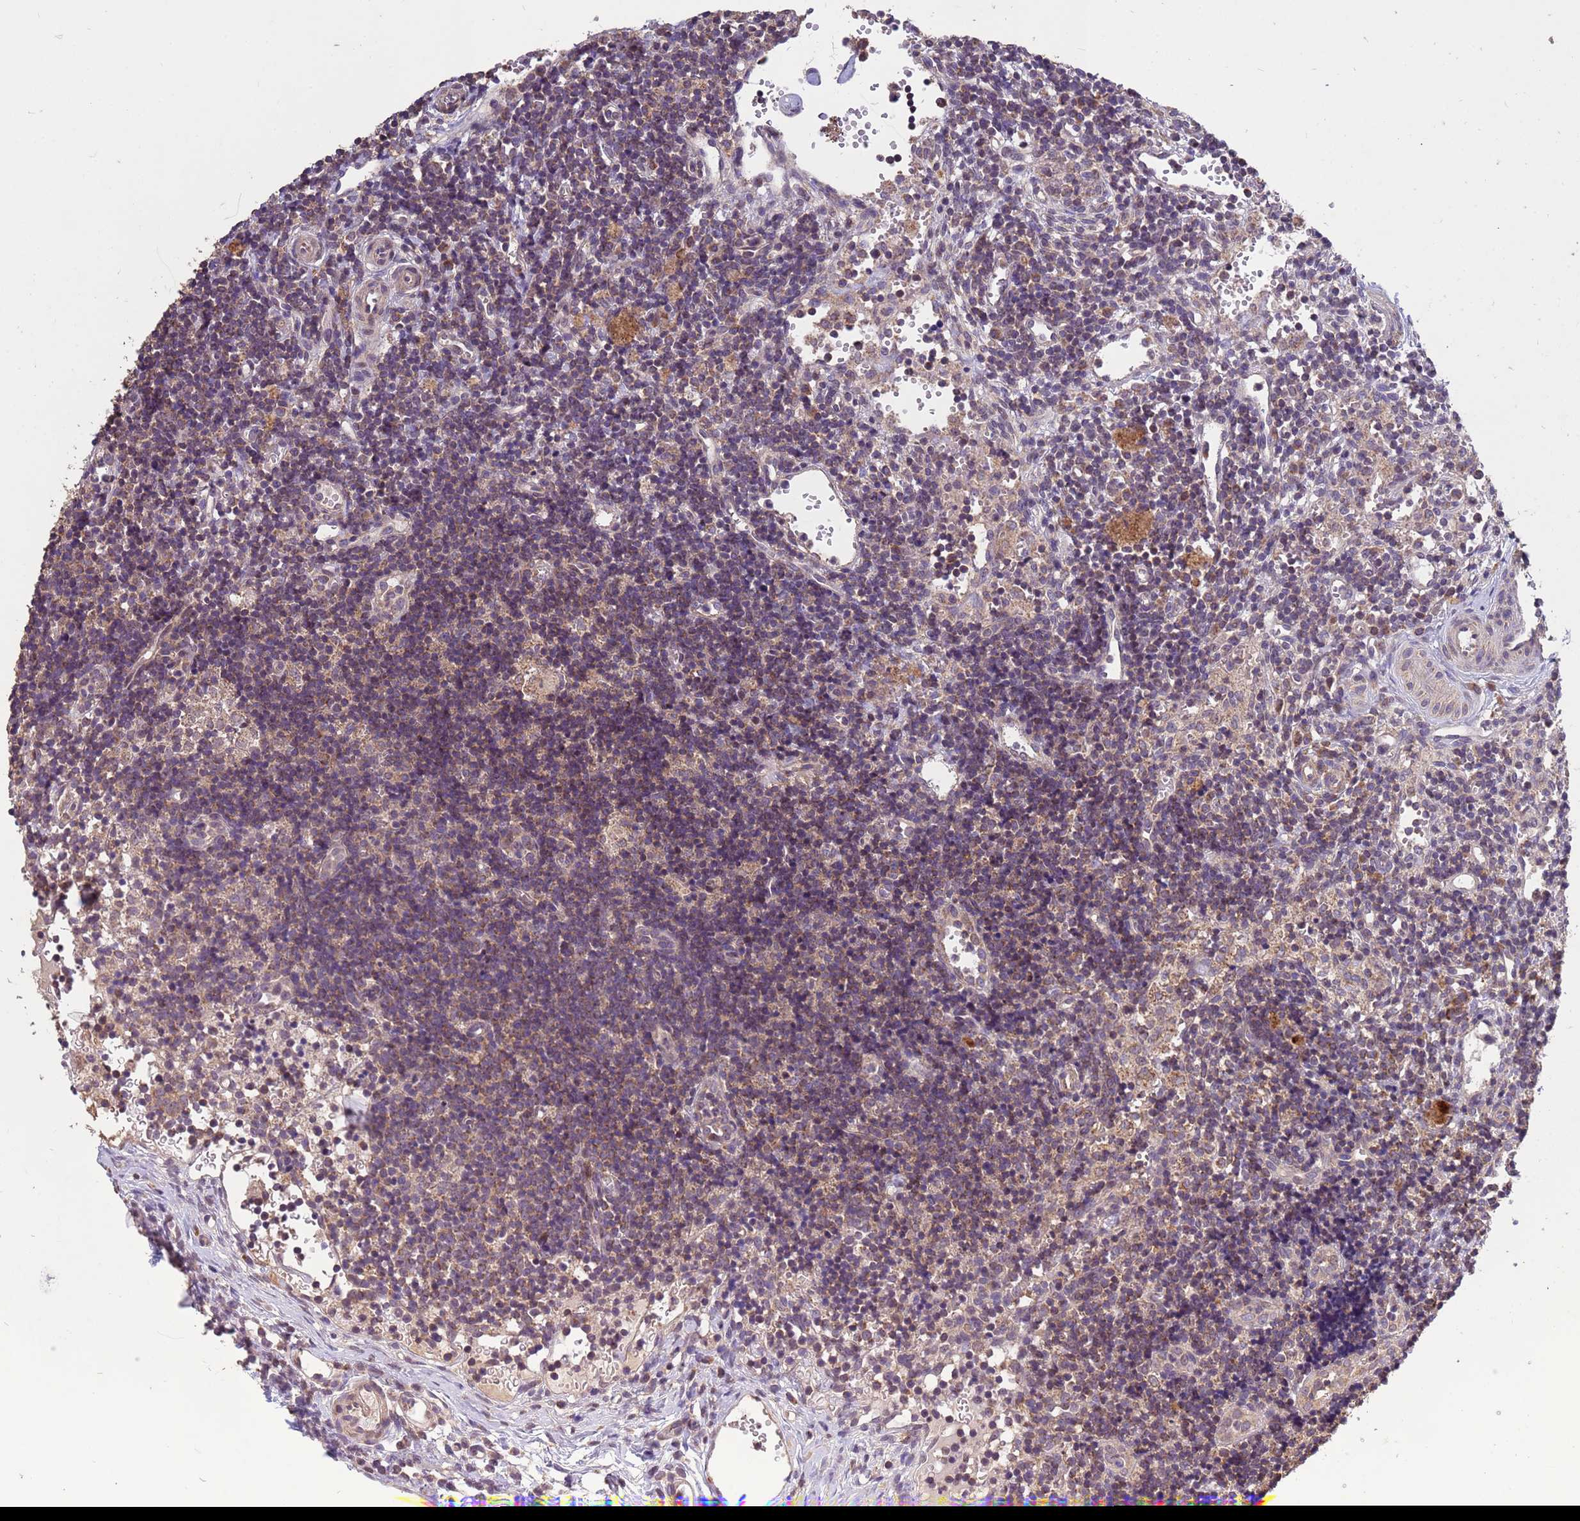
{"staining": {"intensity": "moderate", "quantity": "25%-75%", "location": "cytoplasmic/membranous"}, "tissue": "lymph node", "cell_type": "Germinal center cells", "image_type": "normal", "snomed": [{"axis": "morphology", "description": "Normal tissue, NOS"}, {"axis": "topography", "description": "Lymph node"}], "caption": "Immunohistochemistry (IHC) (DAB) staining of normal human lymph node exhibits moderate cytoplasmic/membranous protein positivity in about 25%-75% of germinal center cells.", "gene": "P2RX7", "patient": {"sex": "female", "age": 37}}